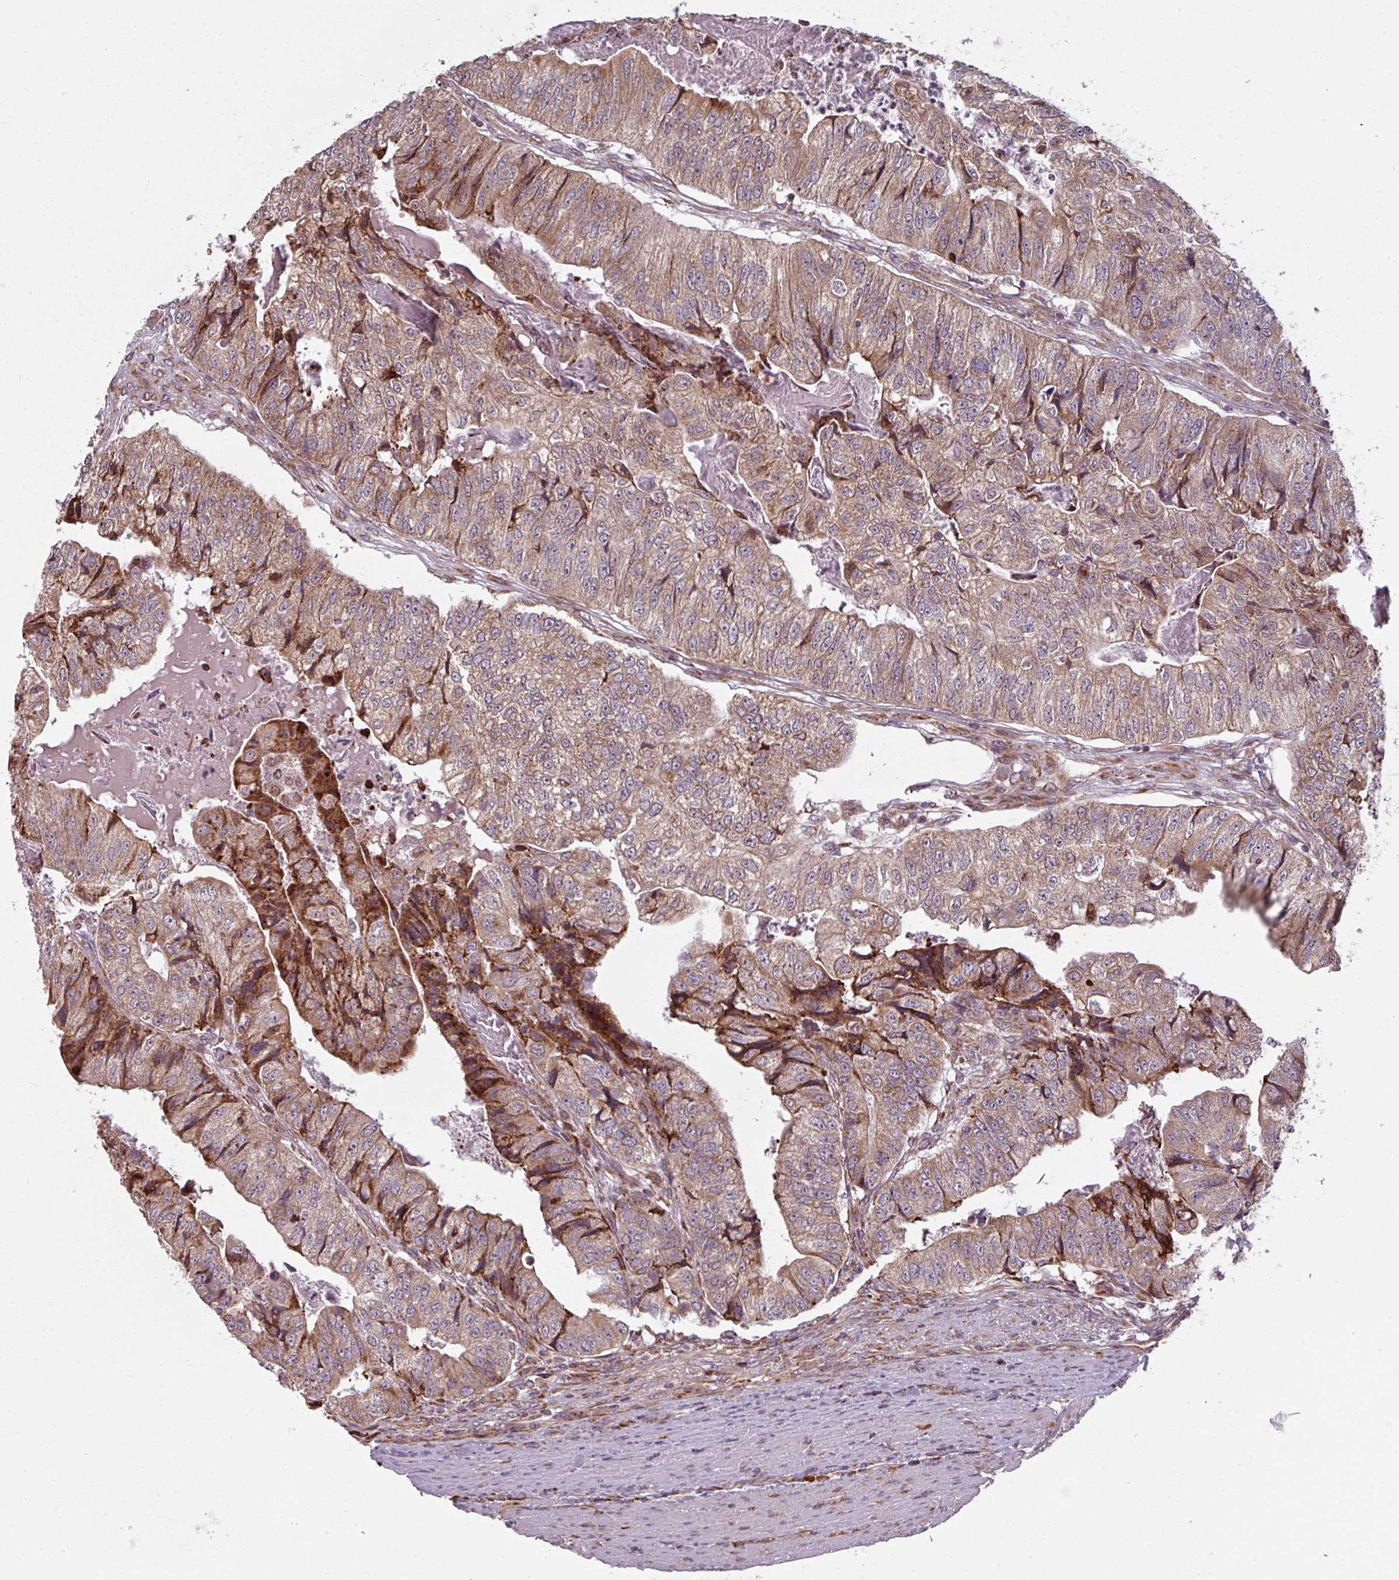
{"staining": {"intensity": "moderate", "quantity": "25%-75%", "location": "cytoplasmic/membranous"}, "tissue": "colorectal cancer", "cell_type": "Tumor cells", "image_type": "cancer", "snomed": [{"axis": "morphology", "description": "Adenocarcinoma, NOS"}, {"axis": "topography", "description": "Colon"}], "caption": "Colorectal adenocarcinoma stained for a protein shows moderate cytoplasmic/membranous positivity in tumor cells. (IHC, brightfield microscopy, high magnification).", "gene": "MAGT1", "patient": {"sex": "female", "age": 67}}